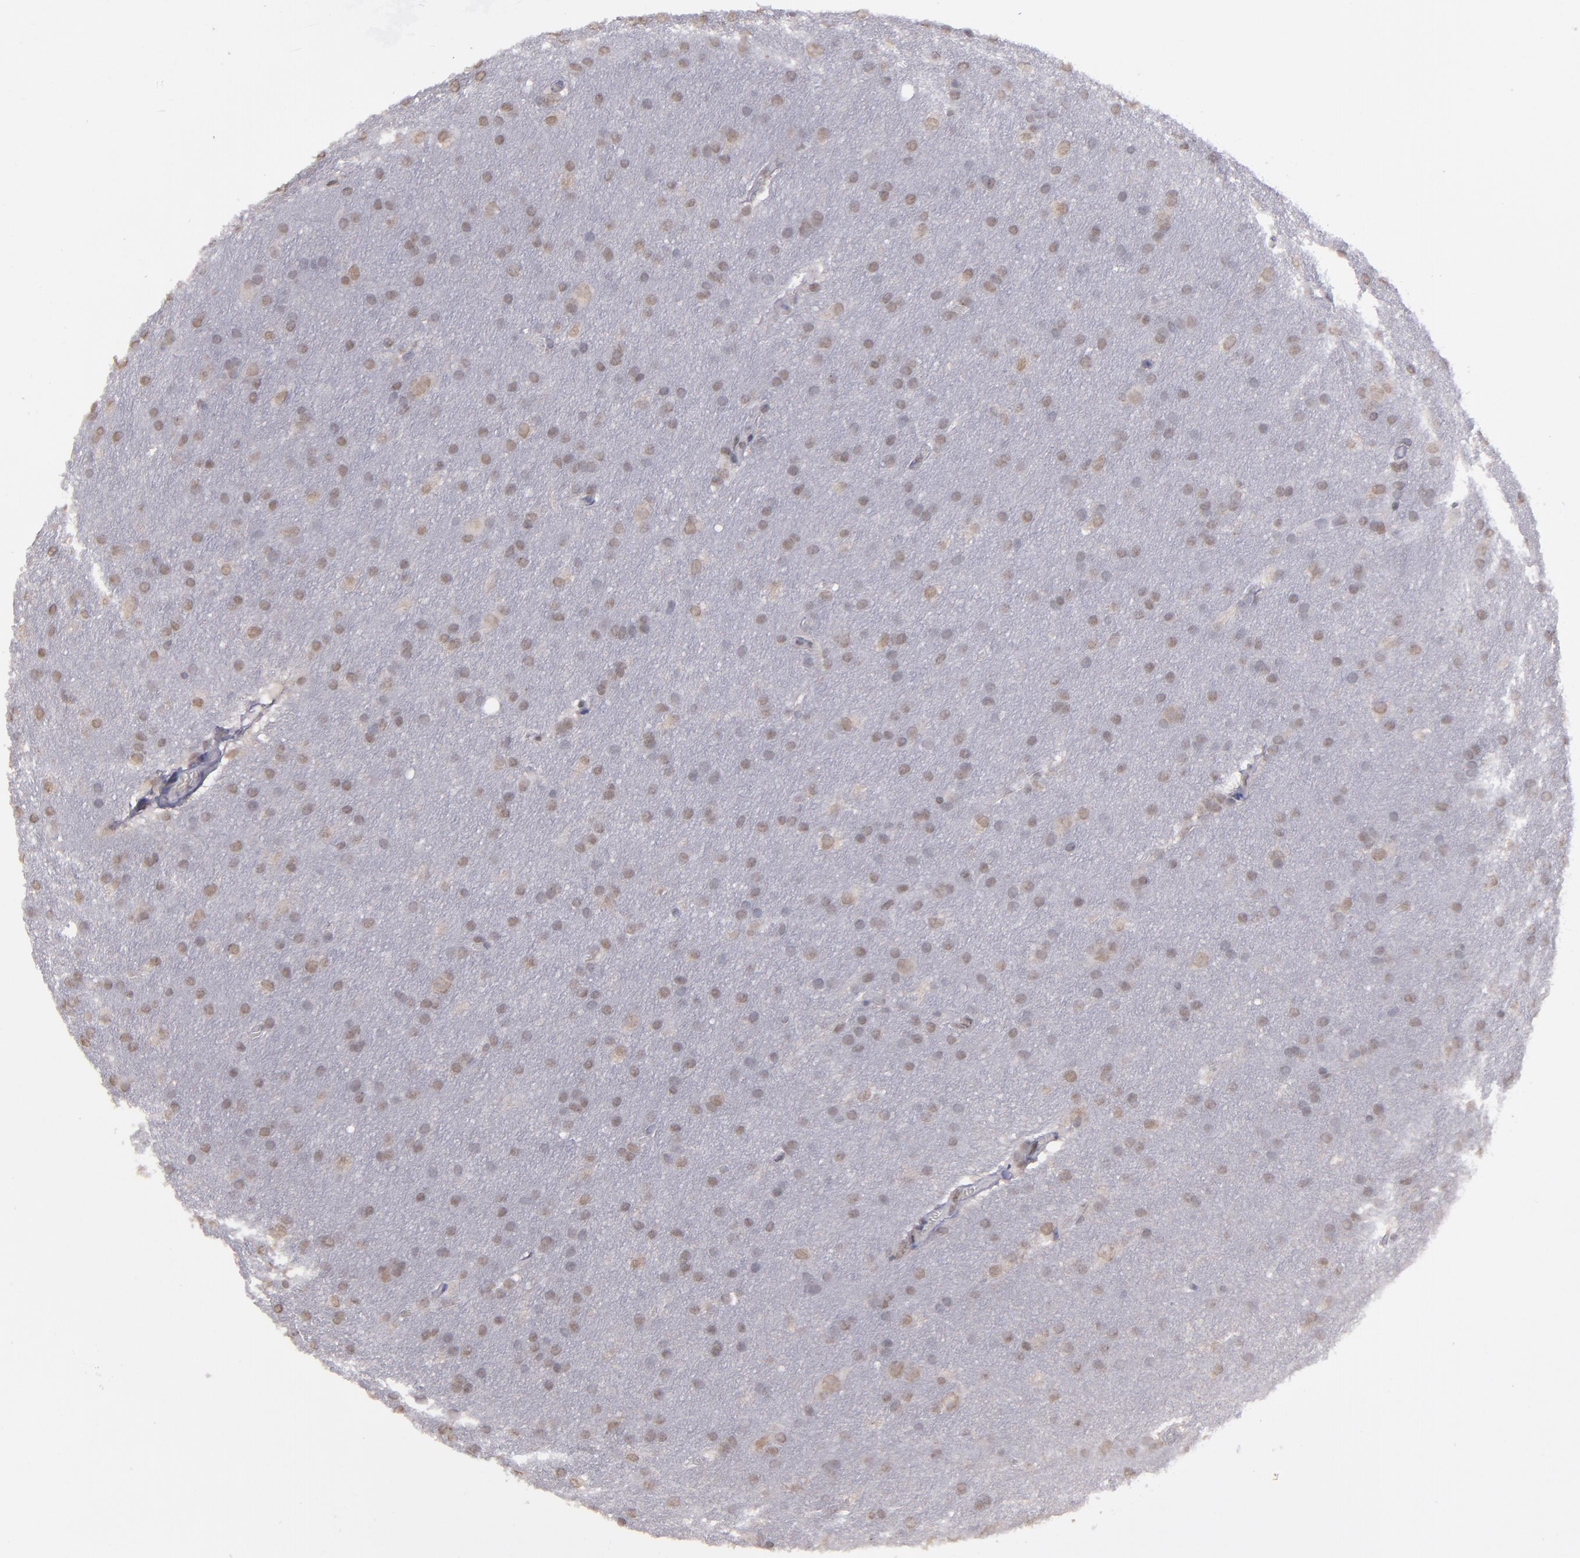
{"staining": {"intensity": "weak", "quantity": "25%-75%", "location": "nuclear"}, "tissue": "glioma", "cell_type": "Tumor cells", "image_type": "cancer", "snomed": [{"axis": "morphology", "description": "Glioma, malignant, Low grade"}, {"axis": "topography", "description": "Brain"}], "caption": "This is an image of immunohistochemistry staining of glioma, which shows weak expression in the nuclear of tumor cells.", "gene": "IRF4", "patient": {"sex": "female", "age": 32}}